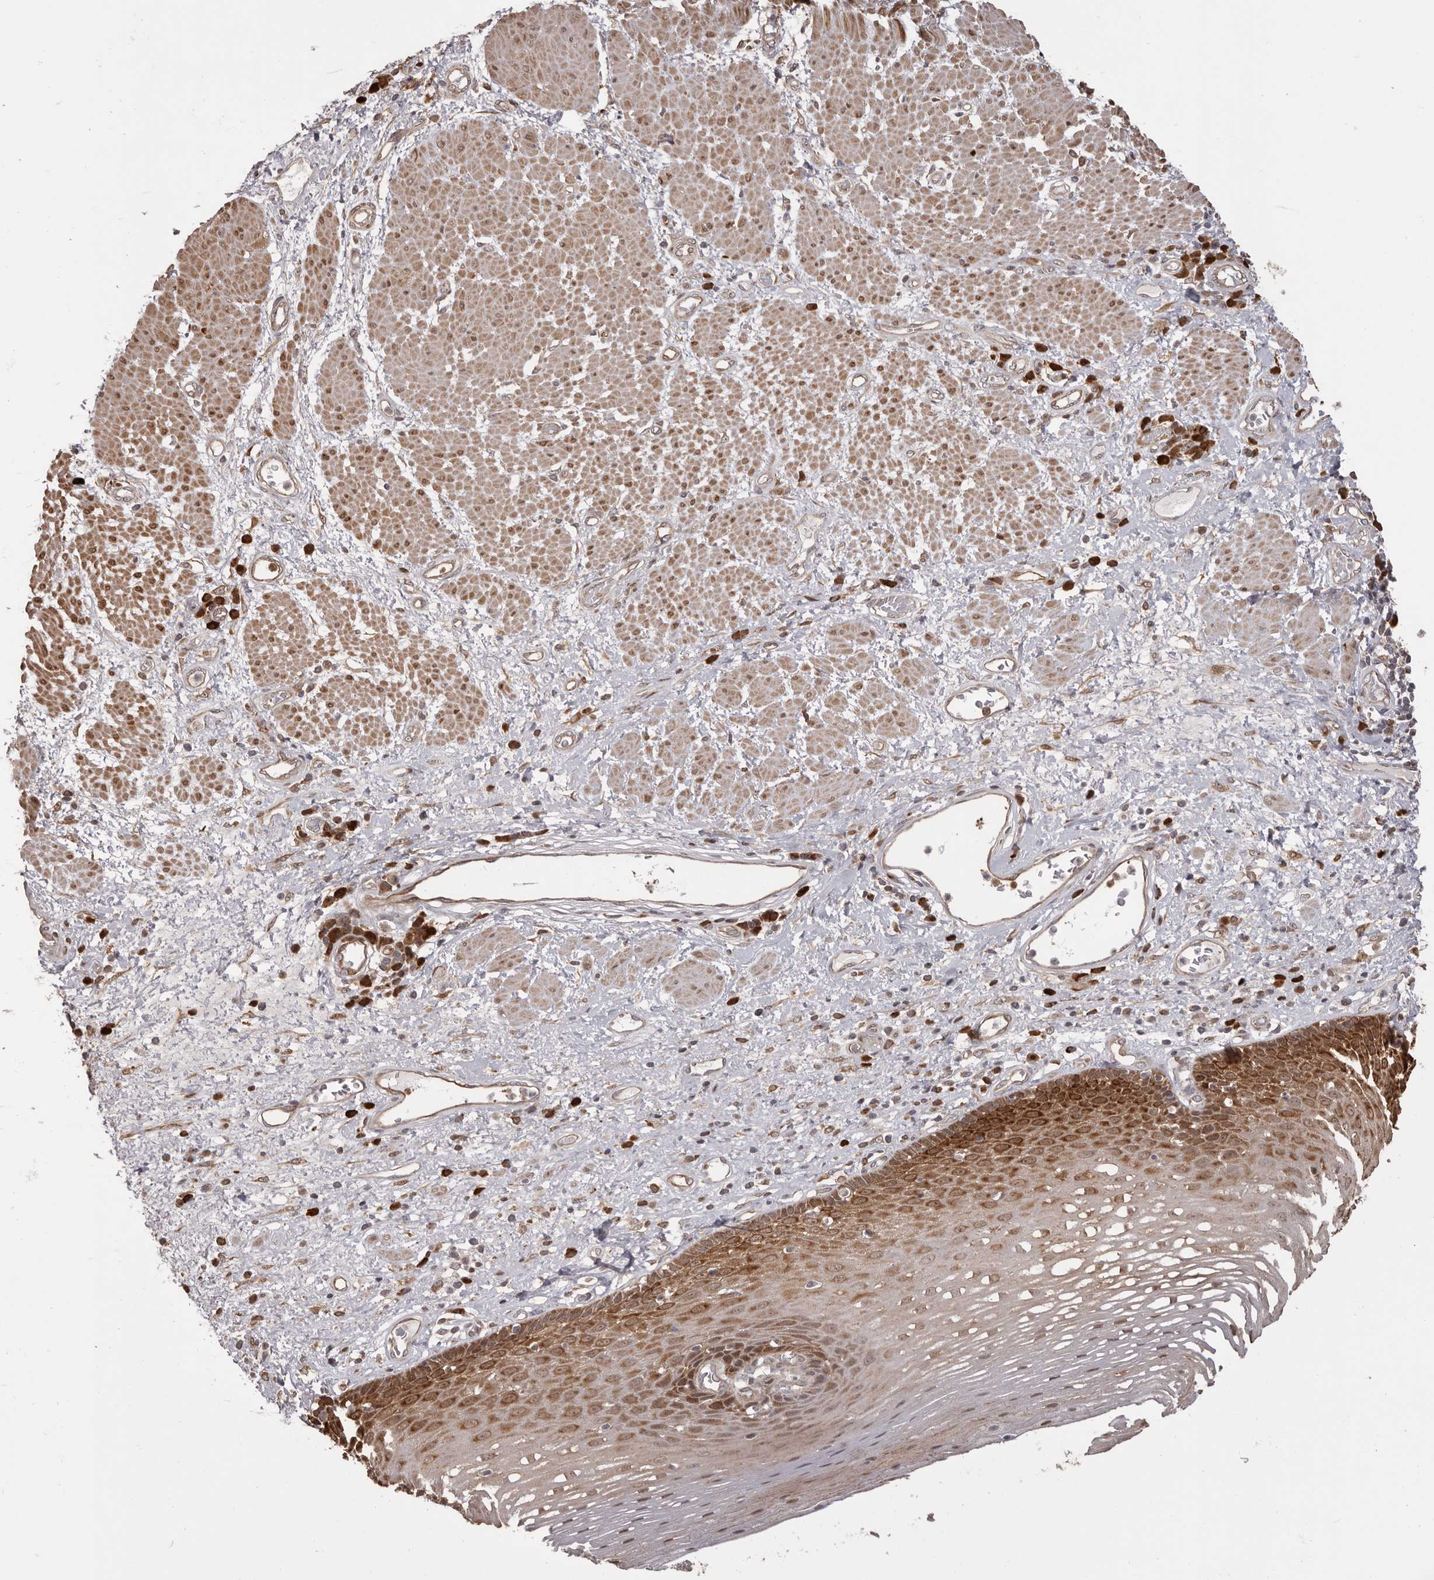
{"staining": {"intensity": "strong", "quantity": ">75%", "location": "cytoplasmic/membranous,nuclear"}, "tissue": "esophagus", "cell_type": "Squamous epithelial cells", "image_type": "normal", "snomed": [{"axis": "morphology", "description": "Normal tissue, NOS"}, {"axis": "morphology", "description": "Adenocarcinoma, NOS"}, {"axis": "topography", "description": "Esophagus"}], "caption": "IHC staining of unremarkable esophagus, which reveals high levels of strong cytoplasmic/membranous,nuclear staining in approximately >75% of squamous epithelial cells indicating strong cytoplasmic/membranous,nuclear protein staining. The staining was performed using DAB (brown) for protein detection and nuclei were counterstained in hematoxylin (blue).", "gene": "GFOD1", "patient": {"sex": "male", "age": 62}}